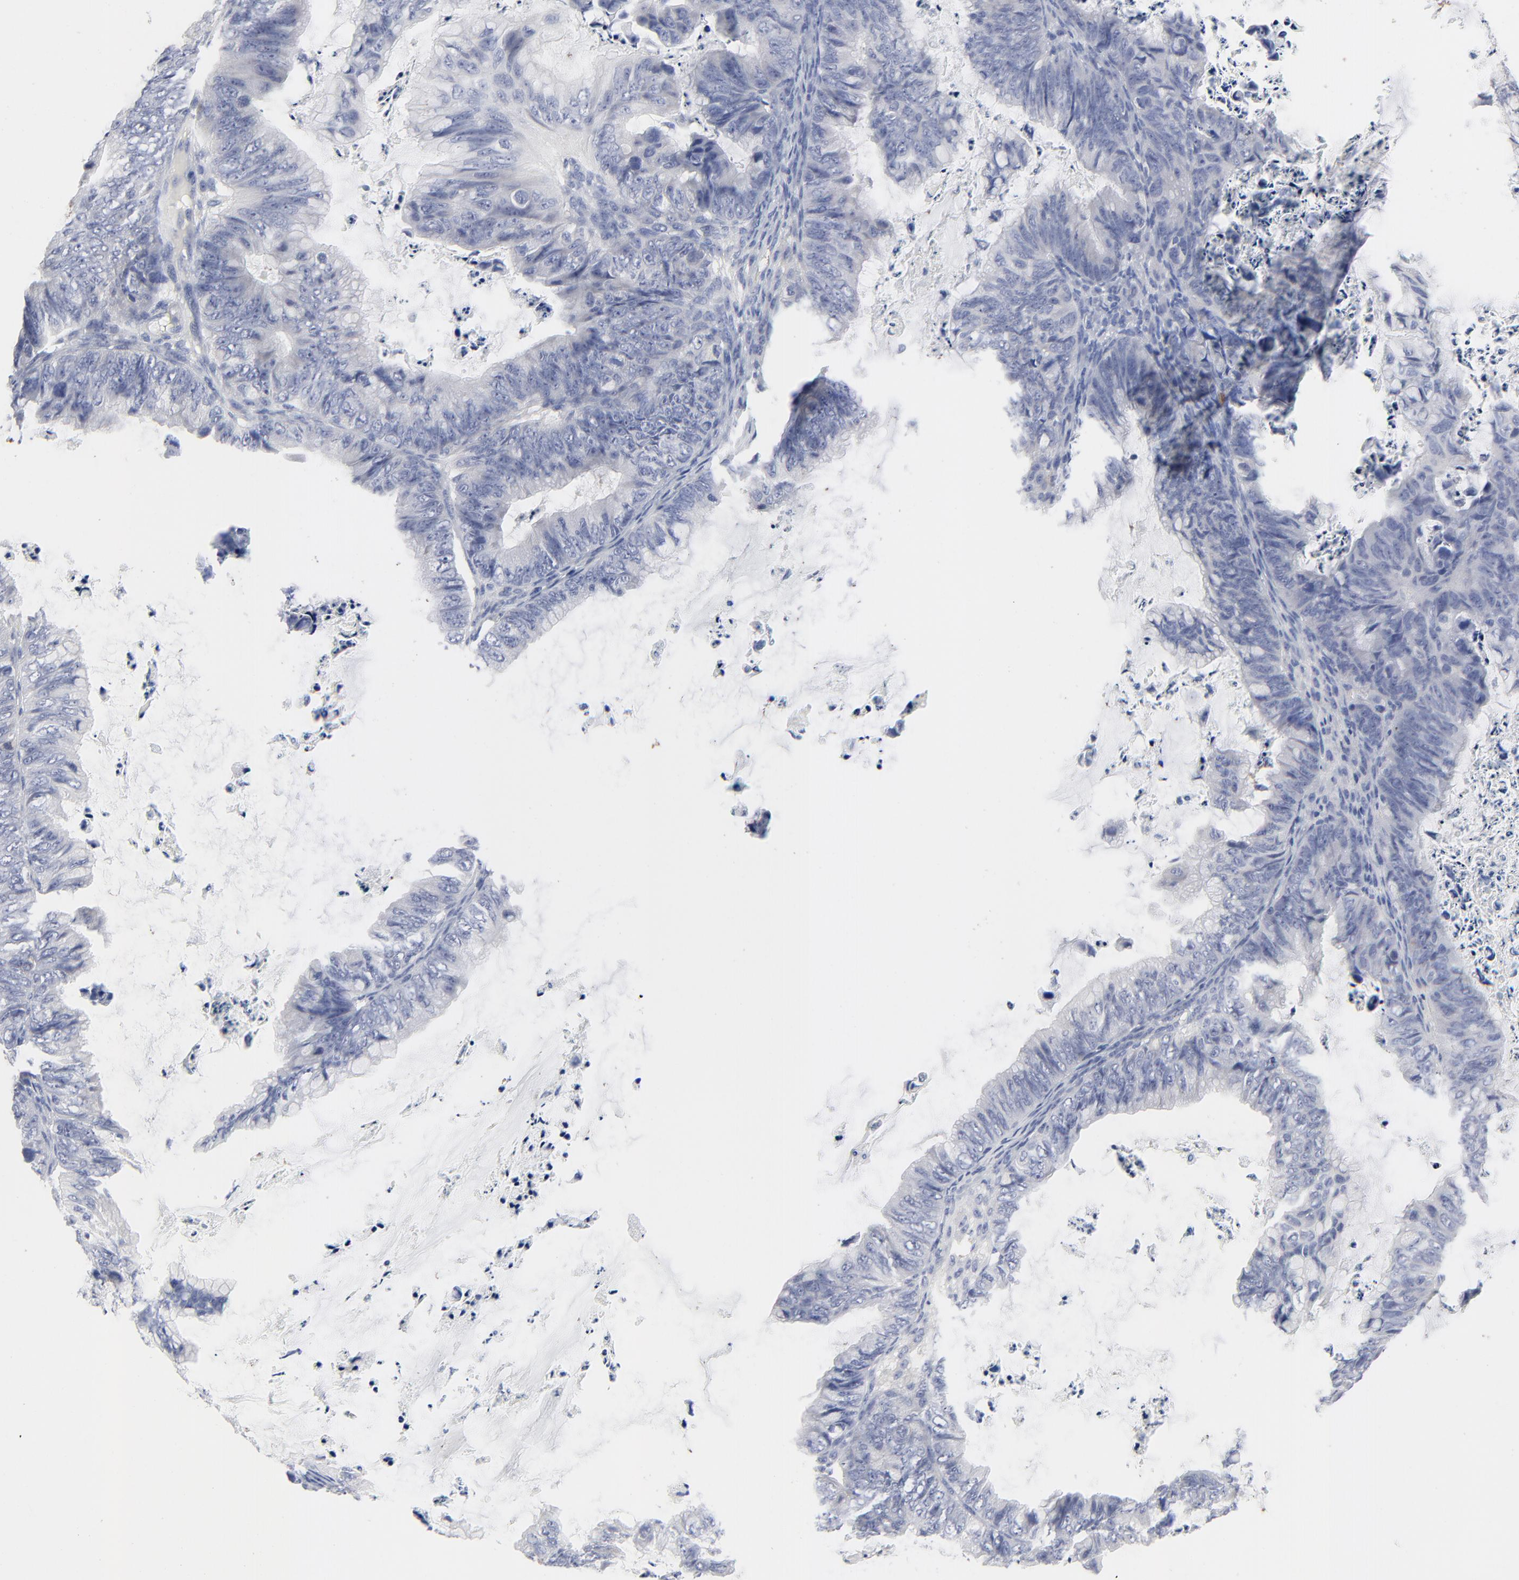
{"staining": {"intensity": "negative", "quantity": "none", "location": "none"}, "tissue": "ovarian cancer", "cell_type": "Tumor cells", "image_type": "cancer", "snomed": [{"axis": "morphology", "description": "Cystadenocarcinoma, mucinous, NOS"}, {"axis": "topography", "description": "Ovary"}], "caption": "There is no significant positivity in tumor cells of ovarian cancer. The staining was performed using DAB (3,3'-diaminobenzidine) to visualize the protein expression in brown, while the nuclei were stained in blue with hematoxylin (Magnification: 20x).", "gene": "CLEC4G", "patient": {"sex": "female", "age": 36}}